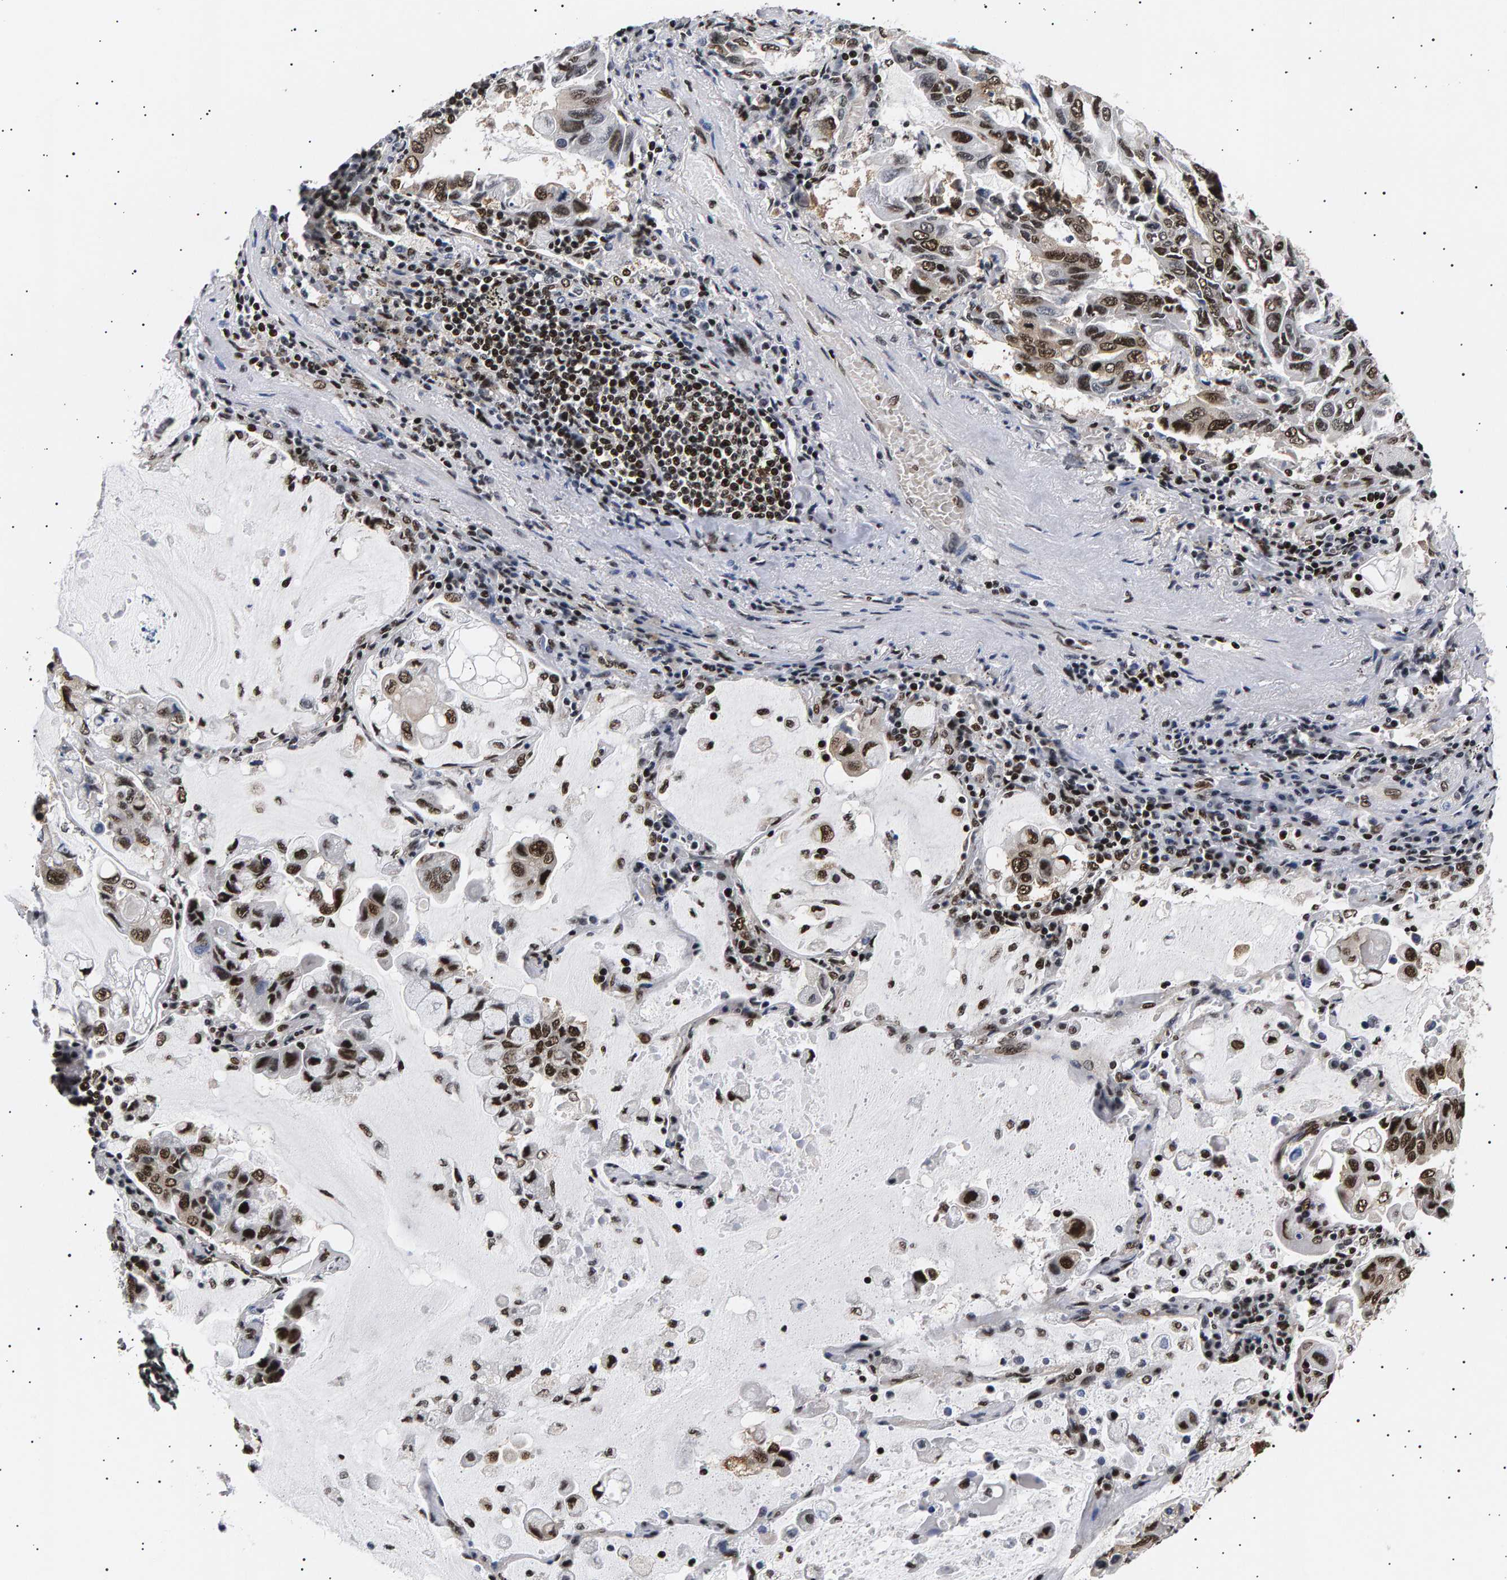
{"staining": {"intensity": "strong", "quantity": ">75%", "location": "nuclear"}, "tissue": "lung cancer", "cell_type": "Tumor cells", "image_type": "cancer", "snomed": [{"axis": "morphology", "description": "Adenocarcinoma, NOS"}, {"axis": "topography", "description": "Lung"}], "caption": "Protein expression by immunohistochemistry reveals strong nuclear staining in about >75% of tumor cells in lung adenocarcinoma.", "gene": "ANKRD40", "patient": {"sex": "male", "age": 64}}